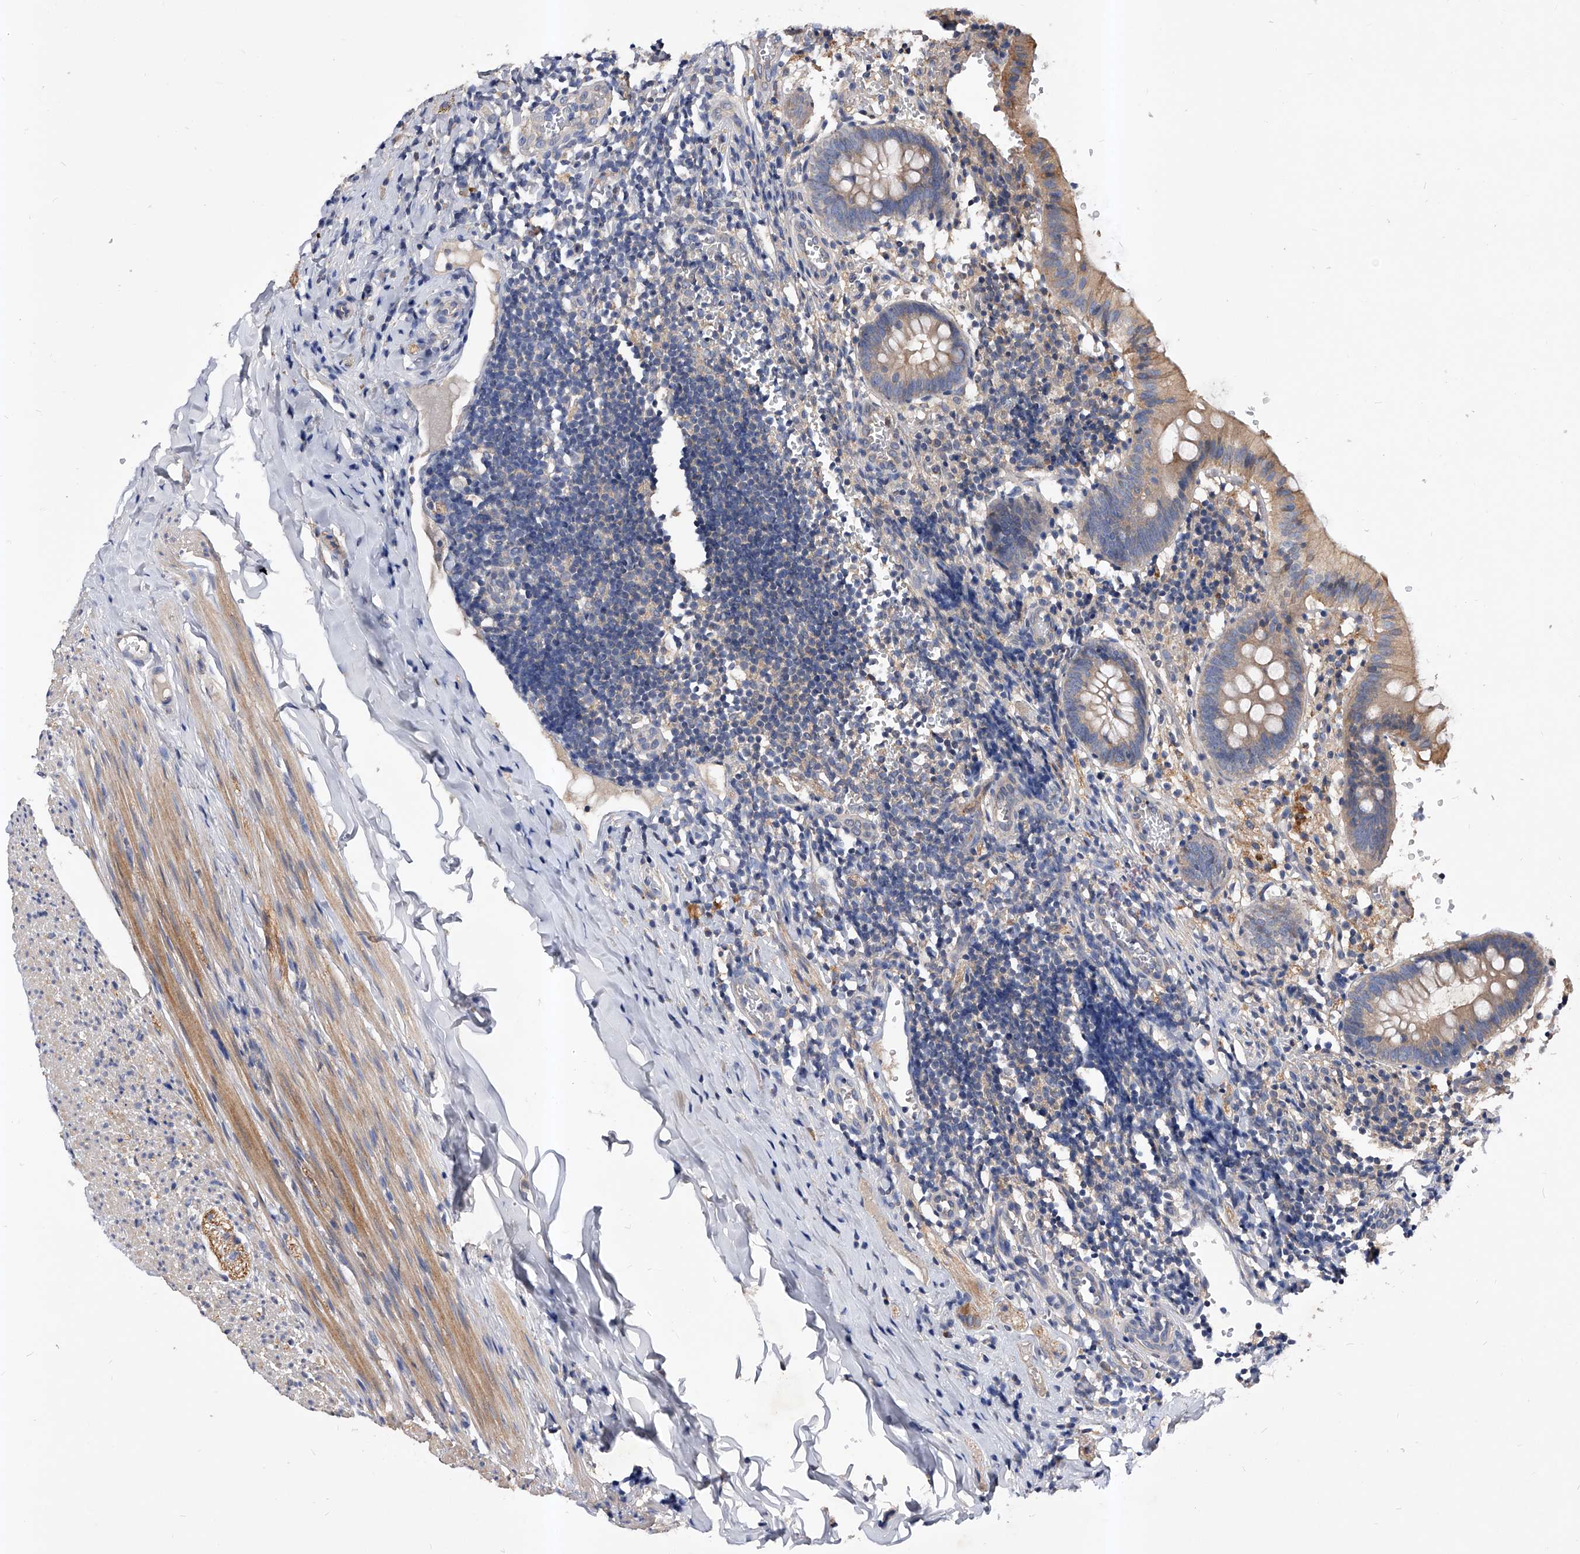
{"staining": {"intensity": "moderate", "quantity": ">75%", "location": "cytoplasmic/membranous"}, "tissue": "appendix", "cell_type": "Glandular cells", "image_type": "normal", "snomed": [{"axis": "morphology", "description": "Normal tissue, NOS"}, {"axis": "topography", "description": "Appendix"}], "caption": "This photomicrograph demonstrates normal appendix stained with immunohistochemistry (IHC) to label a protein in brown. The cytoplasmic/membranous of glandular cells show moderate positivity for the protein. Nuclei are counter-stained blue.", "gene": "ARL4C", "patient": {"sex": "male", "age": 8}}